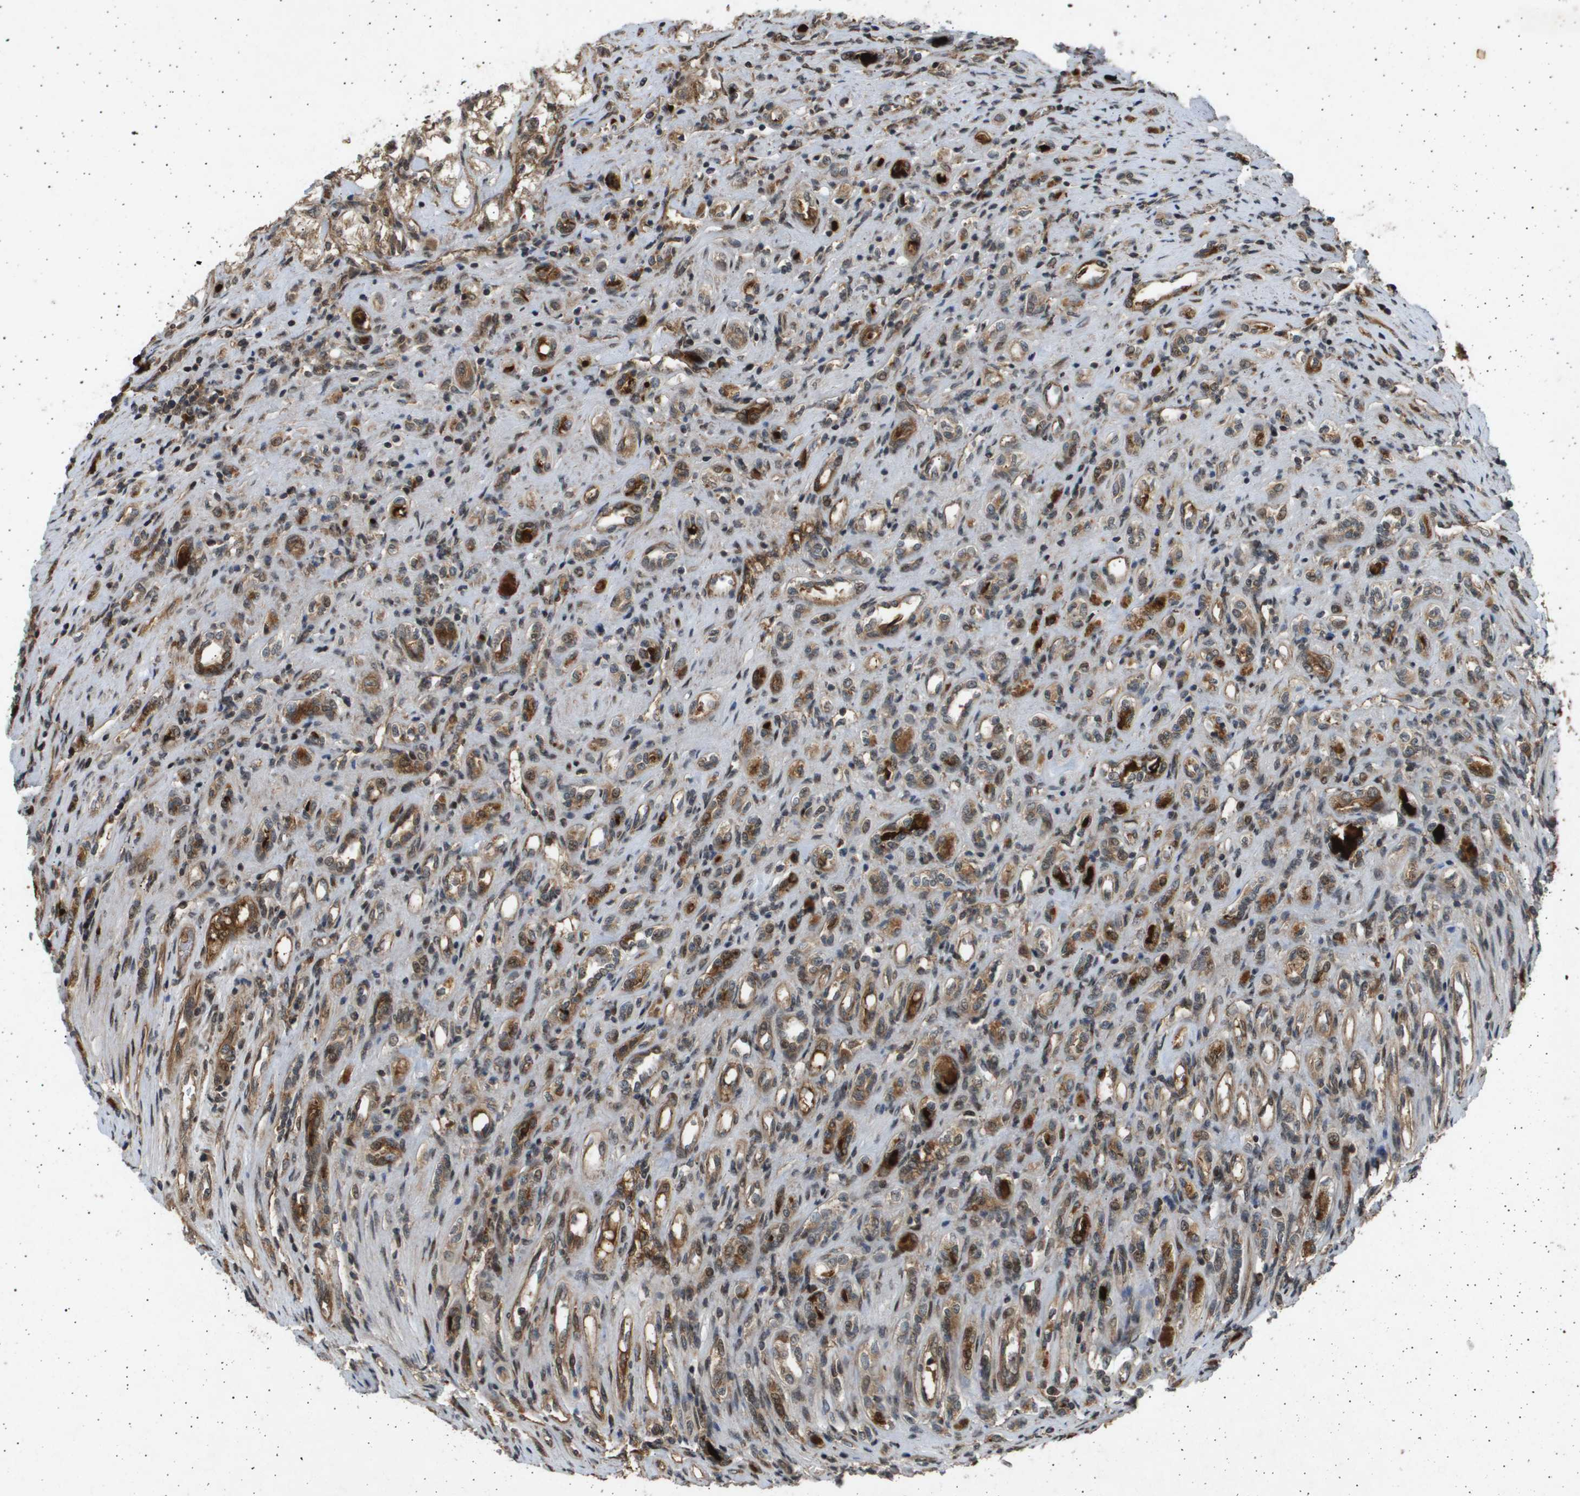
{"staining": {"intensity": "moderate", "quantity": ">75%", "location": "cytoplasmic/membranous,nuclear"}, "tissue": "renal cancer", "cell_type": "Tumor cells", "image_type": "cancer", "snomed": [{"axis": "morphology", "description": "Adenocarcinoma, NOS"}, {"axis": "topography", "description": "Kidney"}], "caption": "A photomicrograph of human renal cancer (adenocarcinoma) stained for a protein demonstrates moderate cytoplasmic/membranous and nuclear brown staining in tumor cells. (DAB IHC, brown staining for protein, blue staining for nuclei).", "gene": "TNRC6A", "patient": {"sex": "female", "age": 70}}